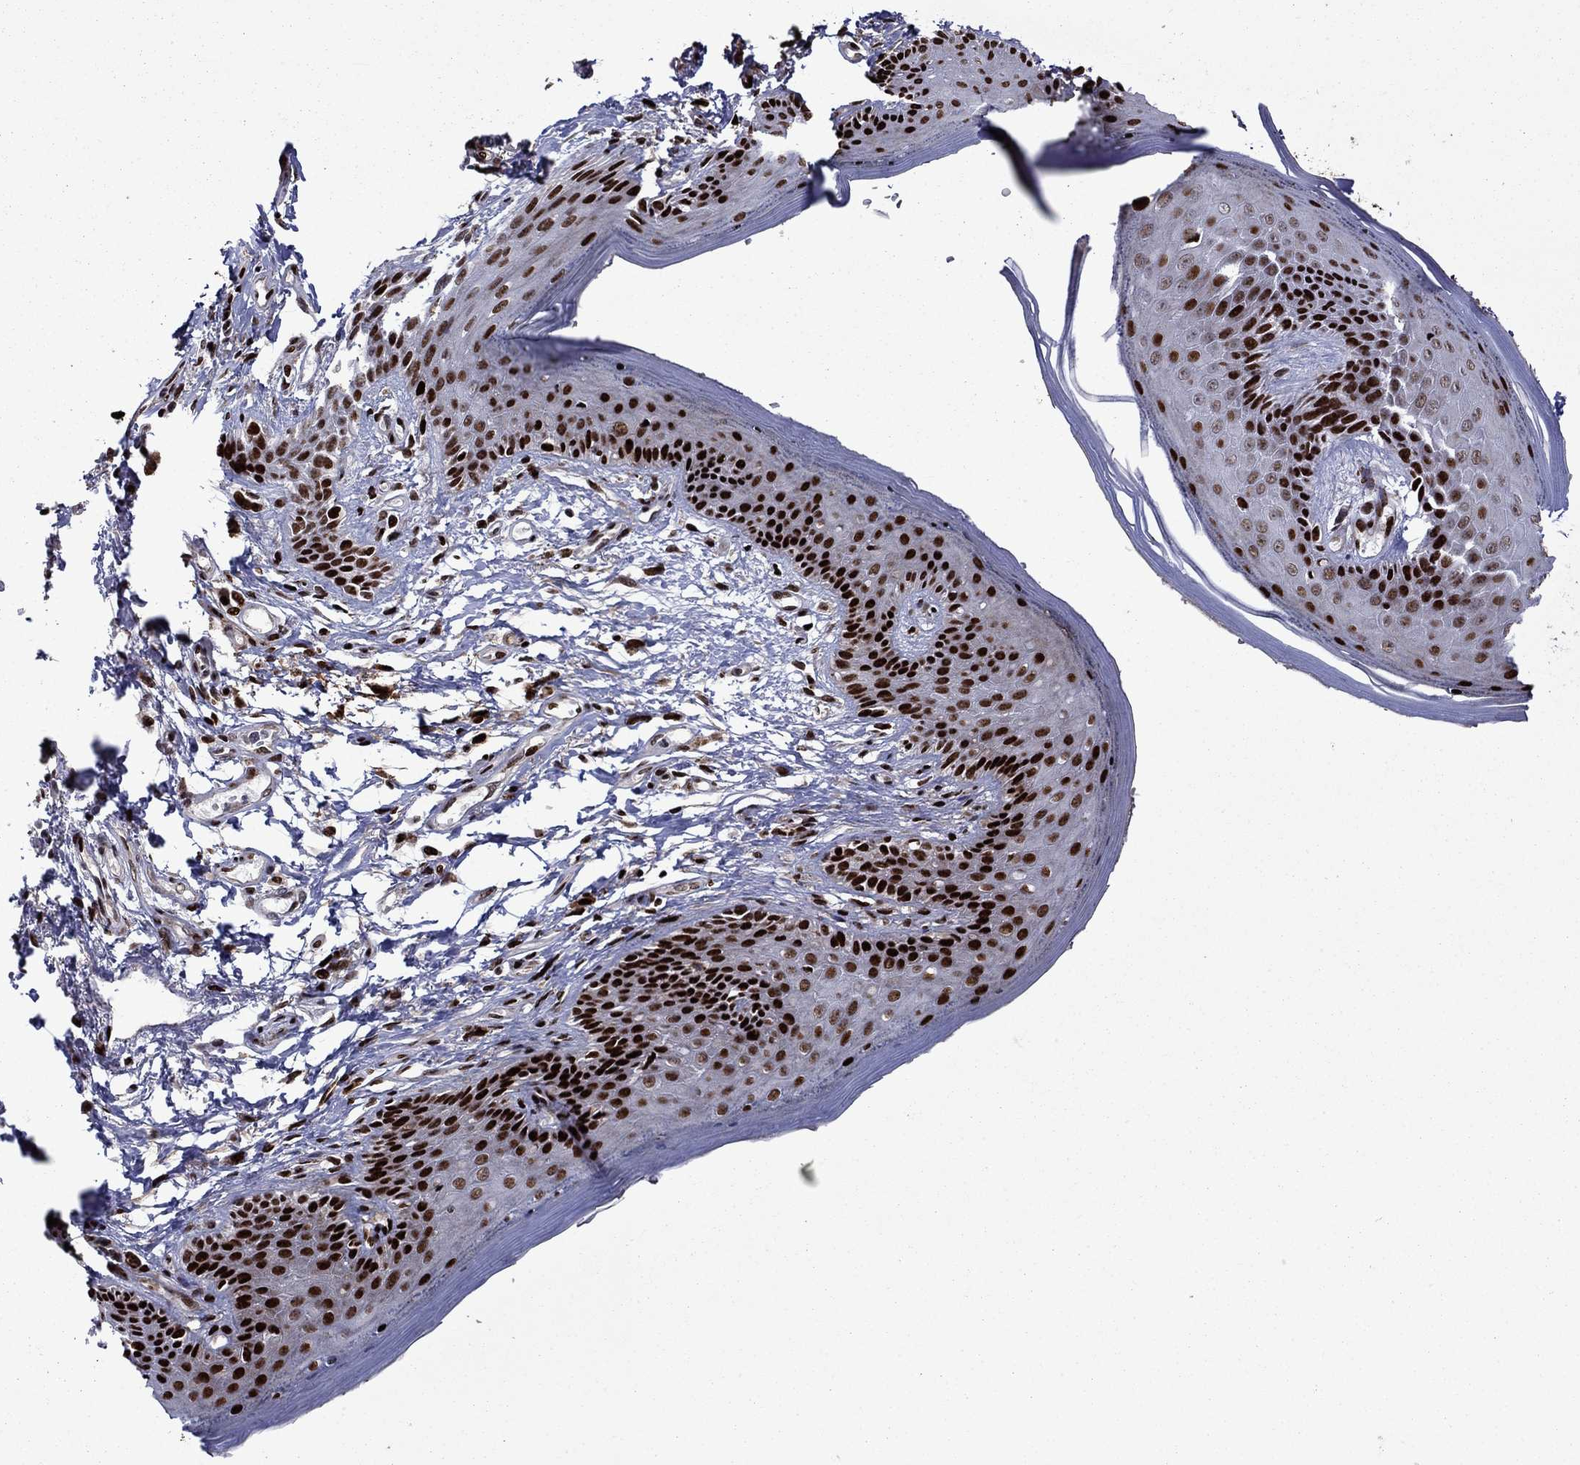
{"staining": {"intensity": "strong", "quantity": ">75%", "location": "nuclear"}, "tissue": "skin", "cell_type": "Epidermal cells", "image_type": "normal", "snomed": [{"axis": "morphology", "description": "Normal tissue, NOS"}, {"axis": "morphology", "description": "Adenocarcinoma, NOS"}, {"axis": "topography", "description": "Rectum"}, {"axis": "topography", "description": "Anal"}], "caption": "Skin stained with DAB IHC exhibits high levels of strong nuclear positivity in about >75% of epidermal cells. Ihc stains the protein of interest in brown and the nuclei are stained blue.", "gene": "LIMK1", "patient": {"sex": "female", "age": 68}}